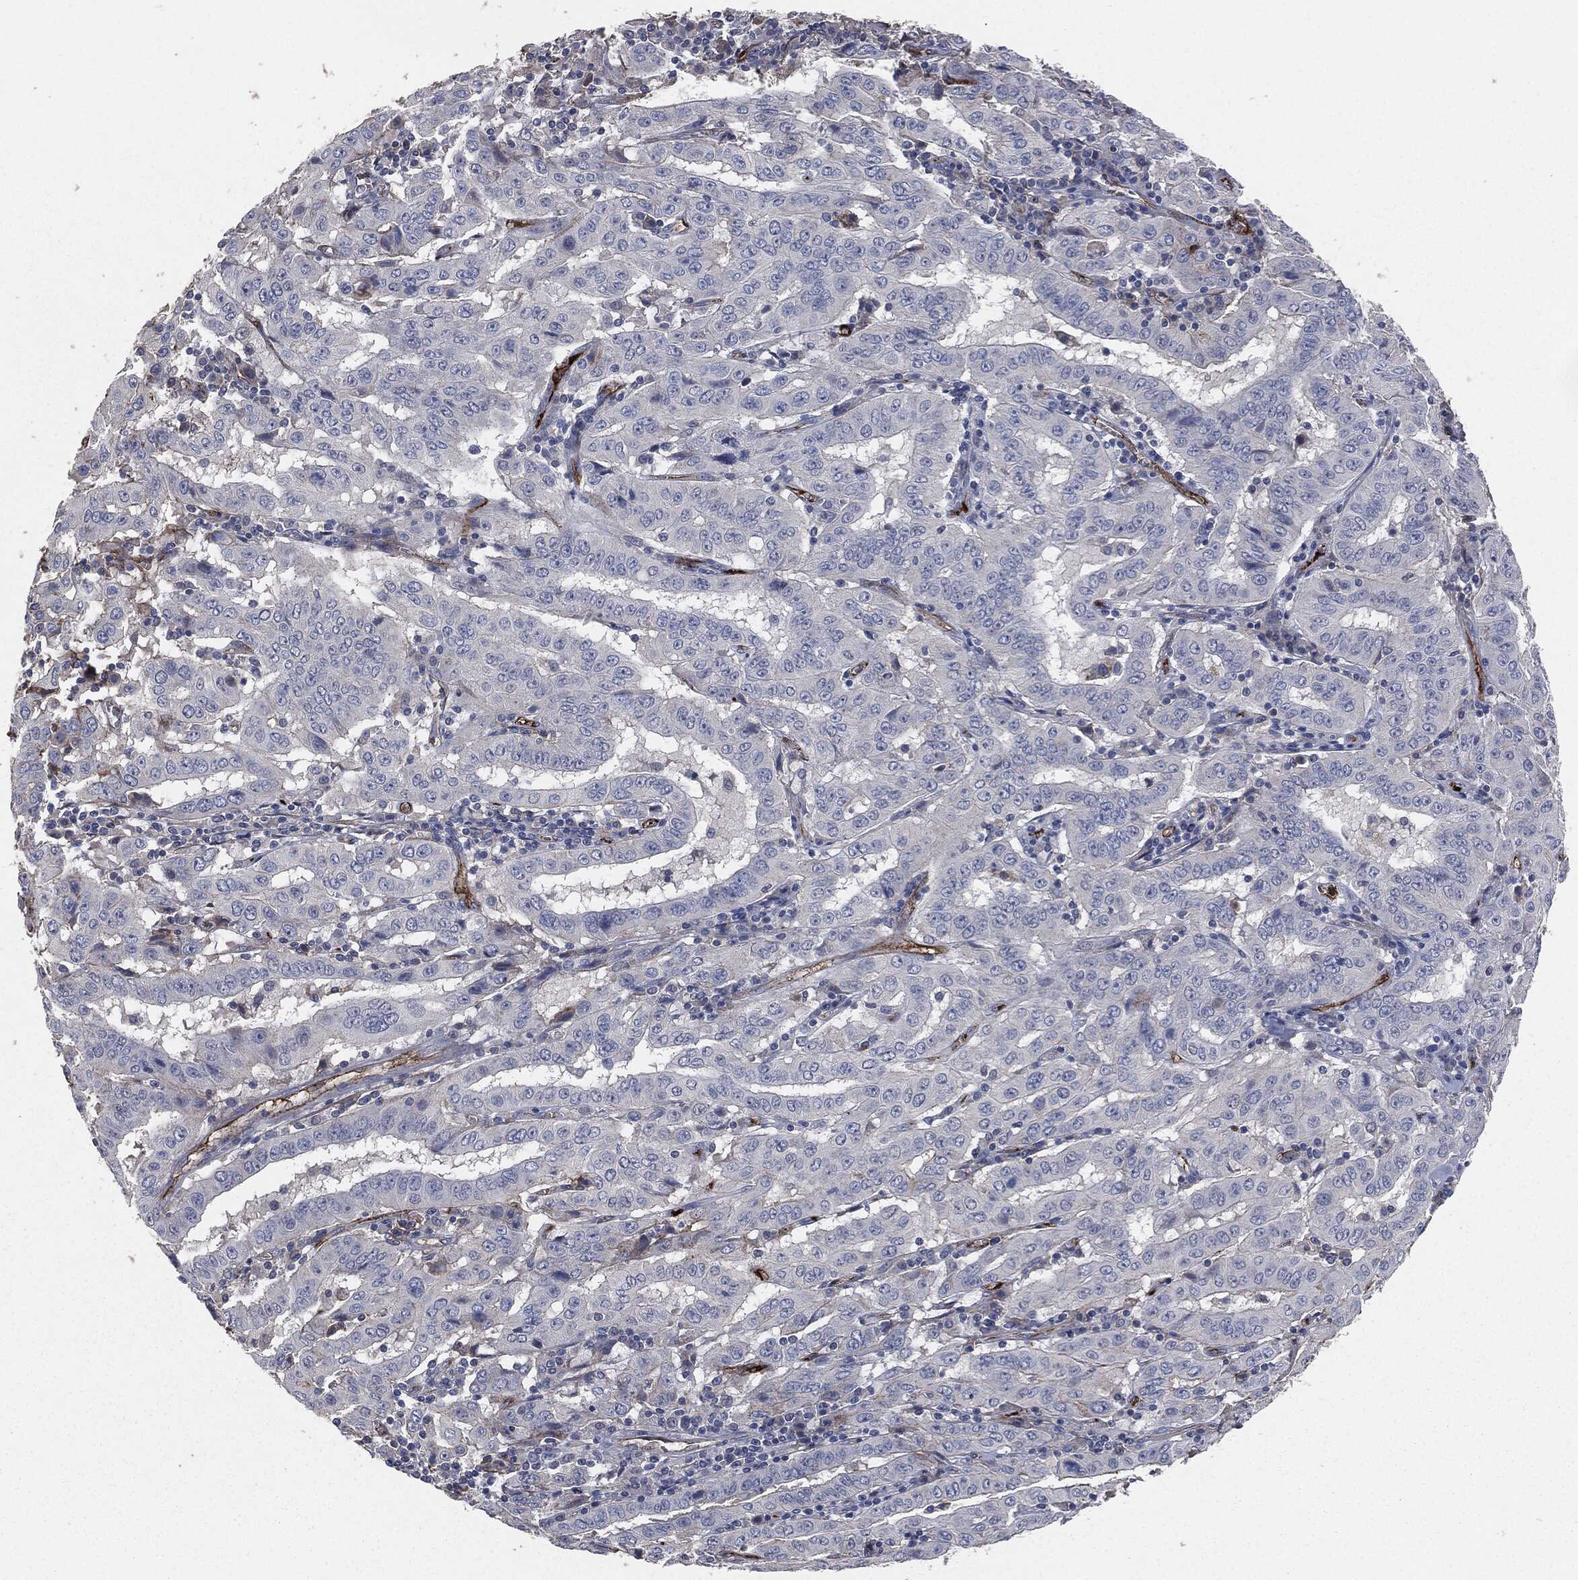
{"staining": {"intensity": "negative", "quantity": "none", "location": "none"}, "tissue": "pancreatic cancer", "cell_type": "Tumor cells", "image_type": "cancer", "snomed": [{"axis": "morphology", "description": "Adenocarcinoma, NOS"}, {"axis": "topography", "description": "Pancreas"}], "caption": "Immunohistochemistry of human pancreatic cancer shows no expression in tumor cells. Brightfield microscopy of immunohistochemistry stained with DAB (3,3'-diaminobenzidine) (brown) and hematoxylin (blue), captured at high magnification.", "gene": "APOB", "patient": {"sex": "male", "age": 63}}